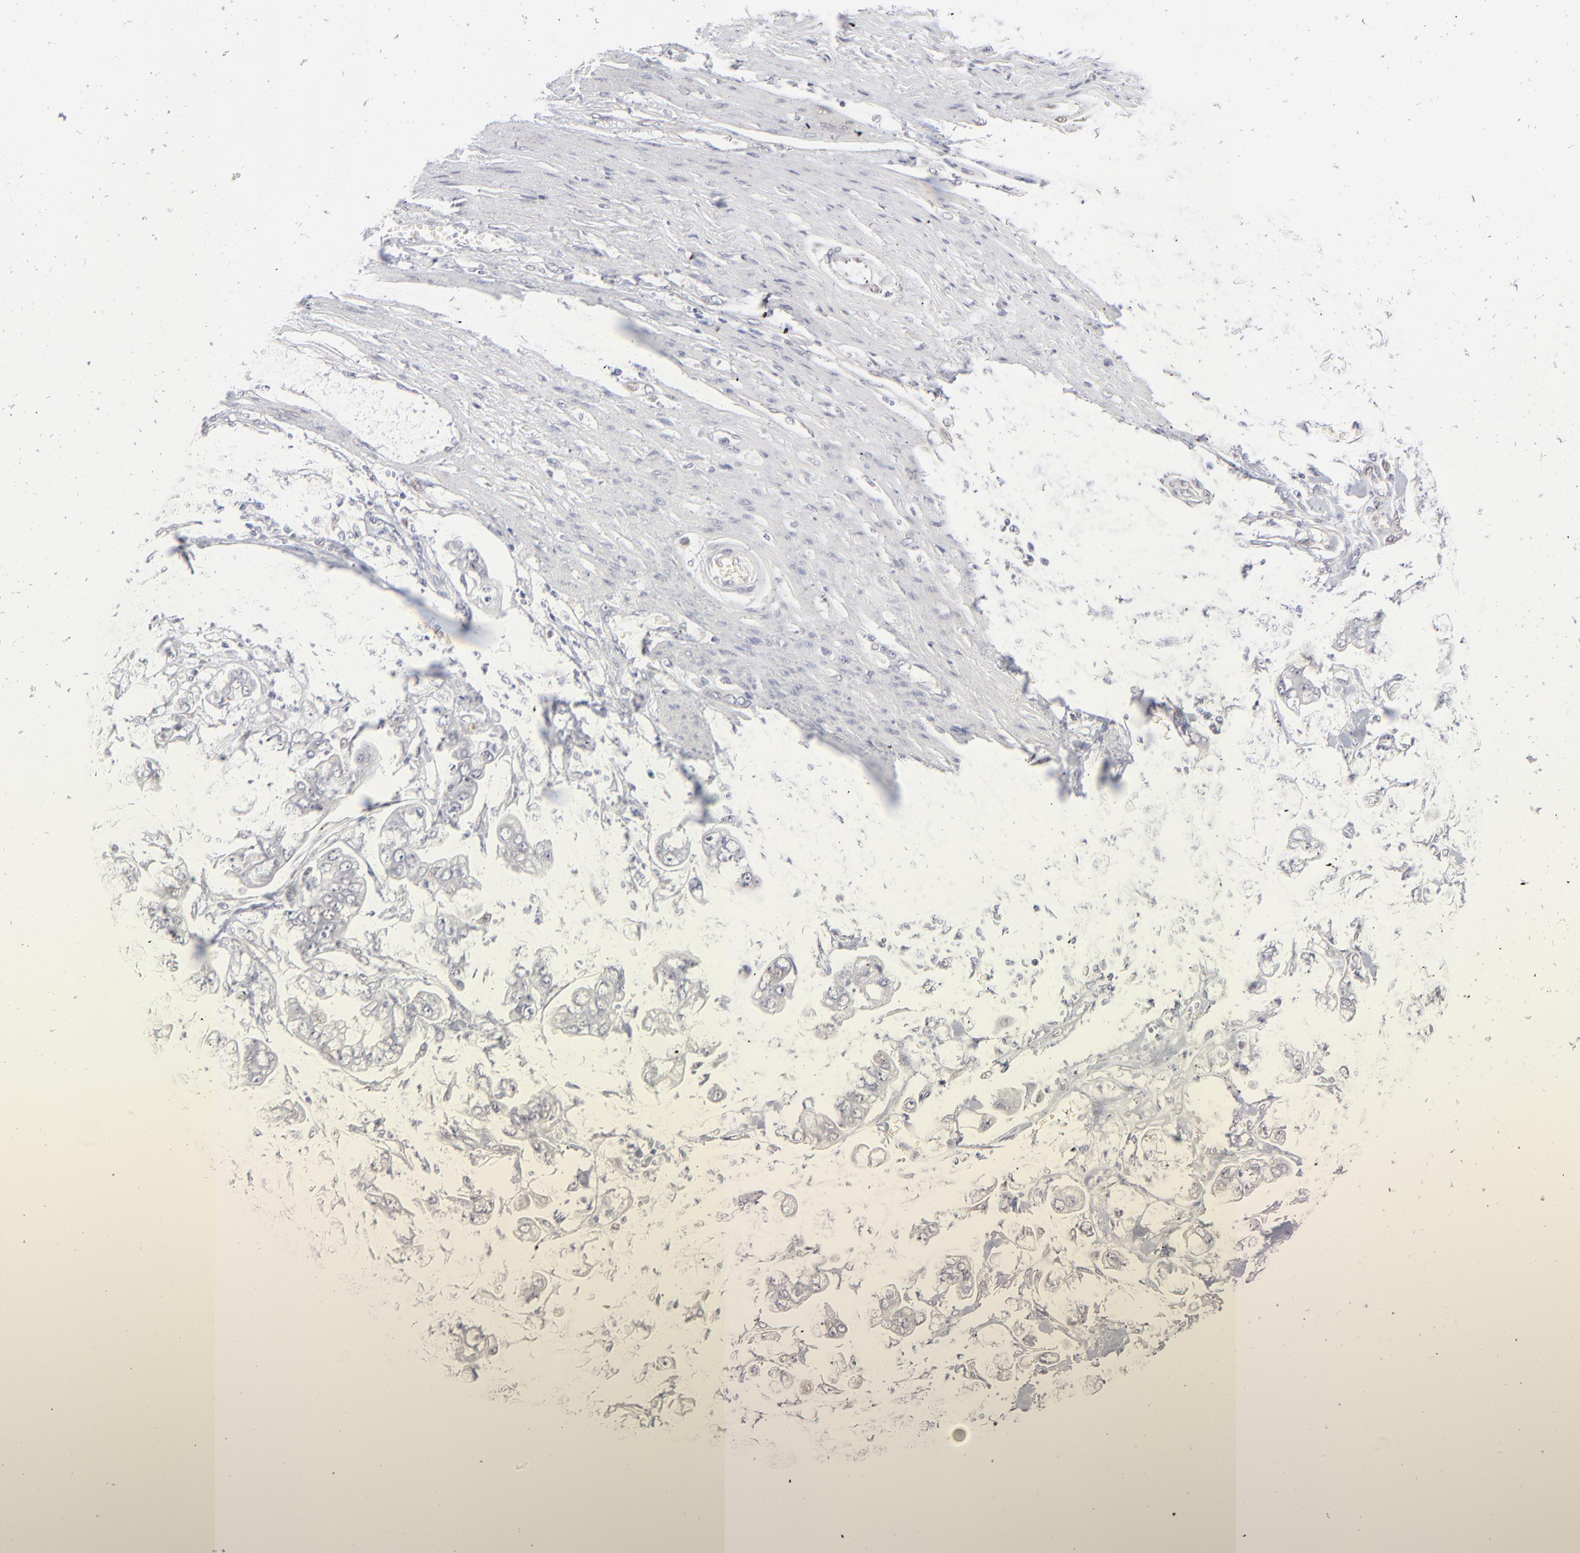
{"staining": {"intensity": "negative", "quantity": "none", "location": "none"}, "tissue": "stomach cancer", "cell_type": "Tumor cells", "image_type": "cancer", "snomed": [{"axis": "morphology", "description": "Adenocarcinoma, NOS"}, {"axis": "topography", "description": "Stomach"}], "caption": "This is an immunohistochemistry (IHC) histopathology image of human stomach adenocarcinoma. There is no staining in tumor cells.", "gene": "RBM3", "patient": {"sex": "male", "age": 62}}